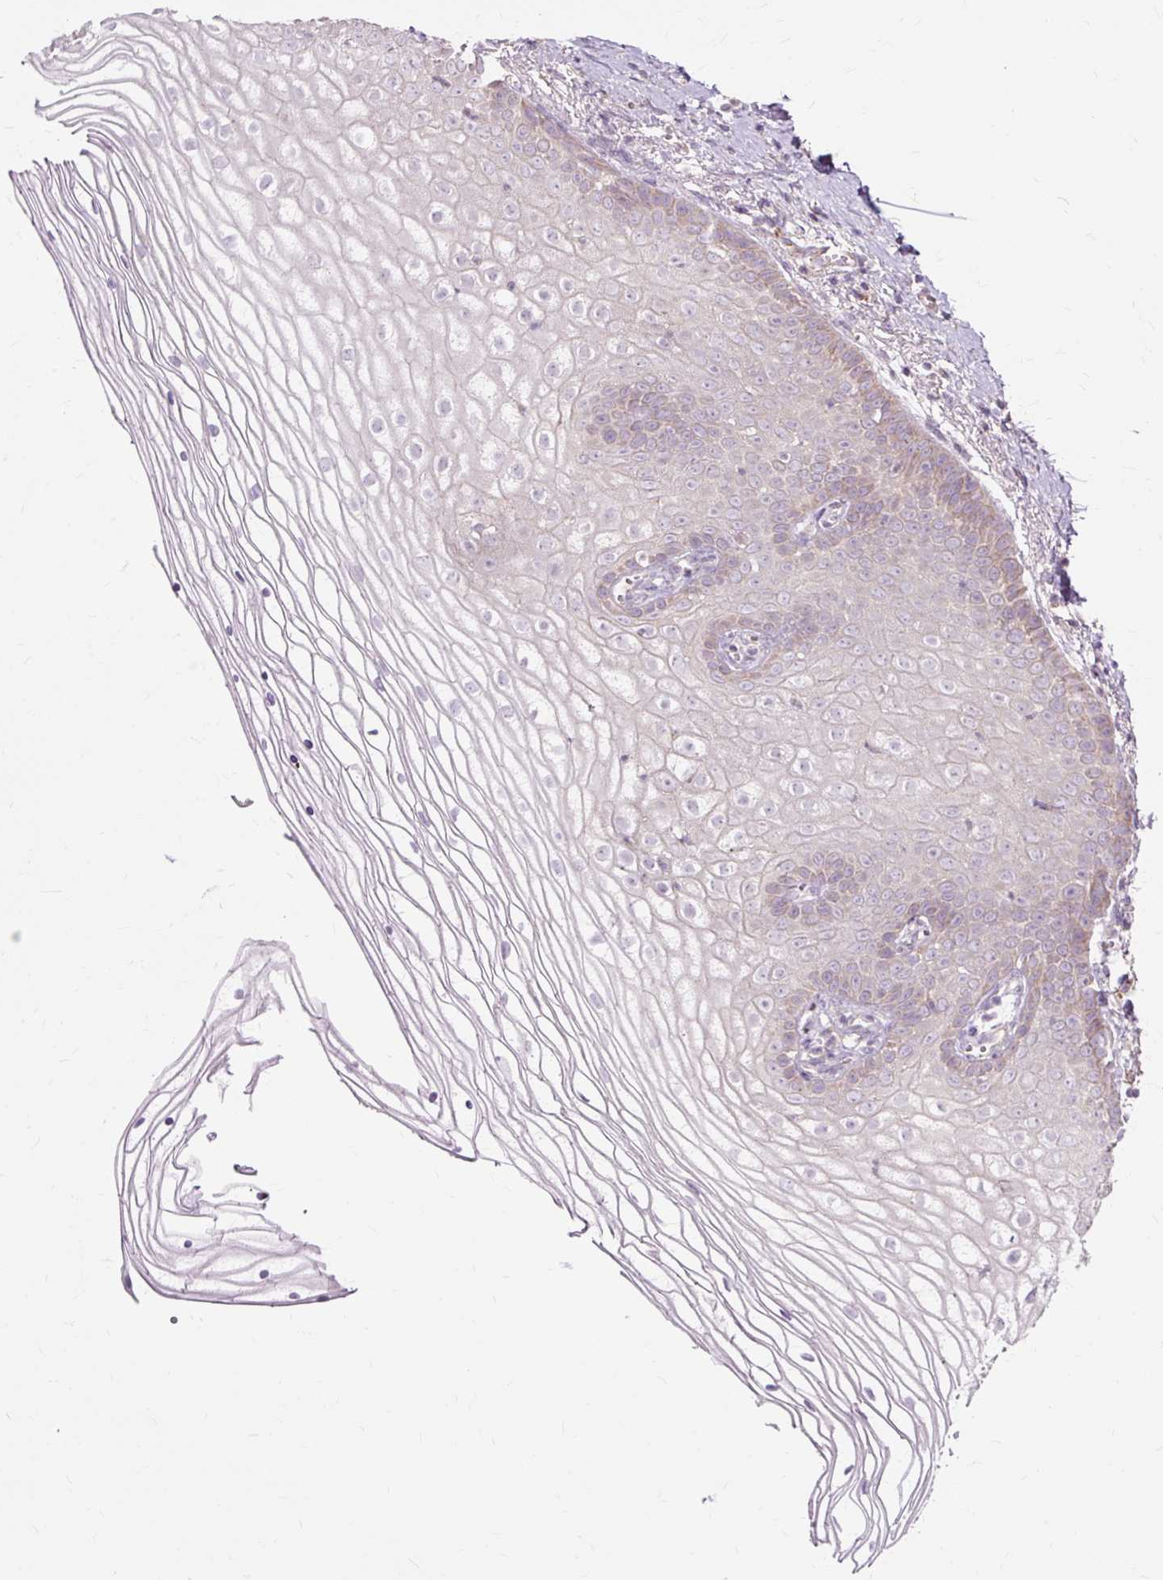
{"staining": {"intensity": "weak", "quantity": "<25%", "location": "cytoplasmic/membranous"}, "tissue": "vagina", "cell_type": "Squamous epithelial cells", "image_type": "normal", "snomed": [{"axis": "morphology", "description": "Normal tissue, NOS"}, {"axis": "topography", "description": "Vagina"}], "caption": "Immunohistochemistry photomicrograph of benign vagina: human vagina stained with DAB (3,3'-diaminobenzidine) displays no significant protein expression in squamous epithelial cells. (DAB (3,3'-diaminobenzidine) immunohistochemistry (IHC), high magnification).", "gene": "PDZD2", "patient": {"sex": "female", "age": 56}}